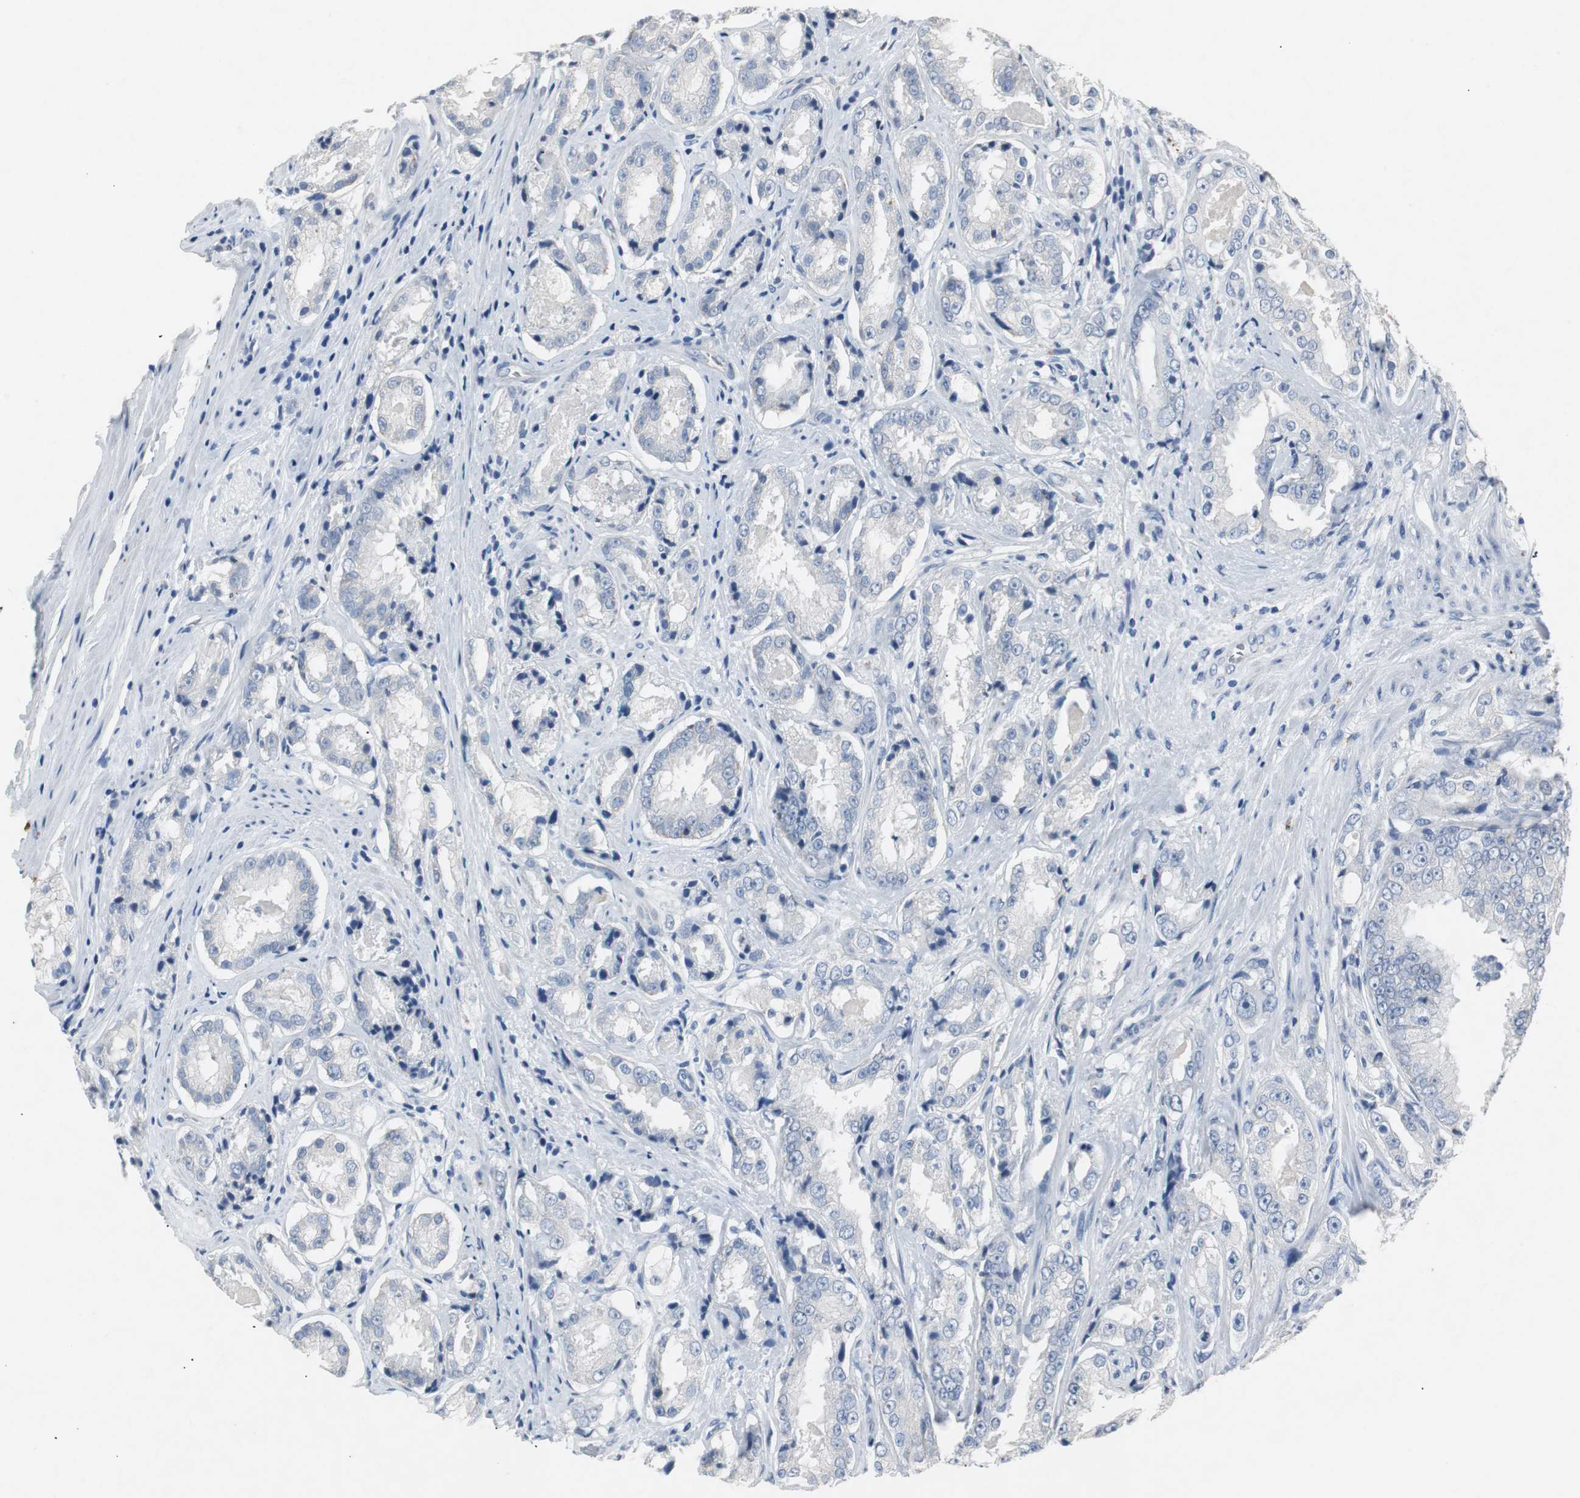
{"staining": {"intensity": "negative", "quantity": "none", "location": "none"}, "tissue": "prostate cancer", "cell_type": "Tumor cells", "image_type": "cancer", "snomed": [{"axis": "morphology", "description": "Adenocarcinoma, High grade"}, {"axis": "topography", "description": "Prostate"}], "caption": "IHC of human prostate cancer reveals no staining in tumor cells.", "gene": "LRP2", "patient": {"sex": "male", "age": 73}}